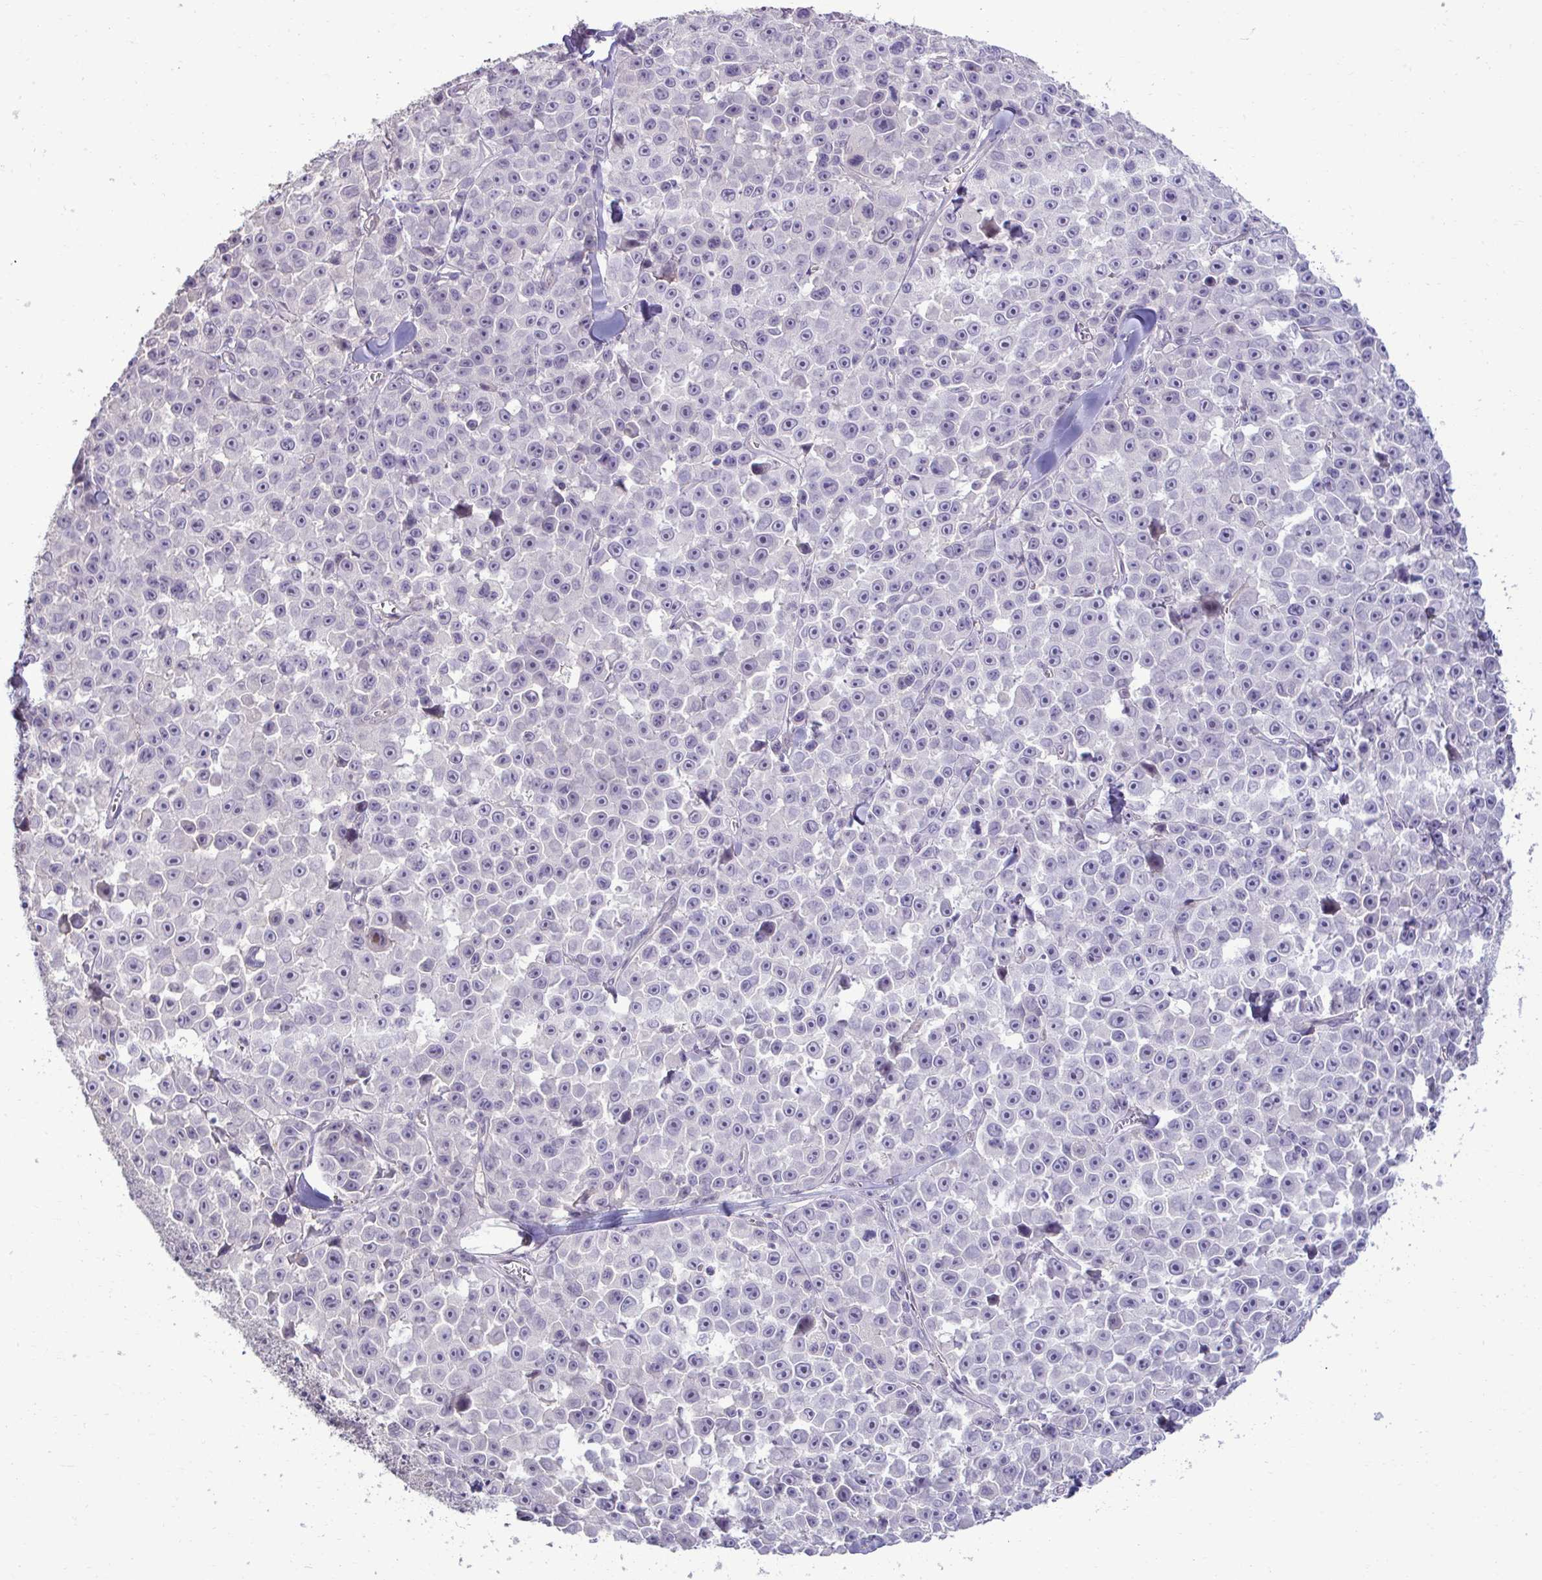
{"staining": {"intensity": "negative", "quantity": "none", "location": "none"}, "tissue": "melanoma", "cell_type": "Tumor cells", "image_type": "cancer", "snomed": [{"axis": "morphology", "description": "Malignant melanoma, NOS"}, {"axis": "topography", "description": "Skin"}], "caption": "The photomicrograph shows no significant staining in tumor cells of malignant melanoma. Nuclei are stained in blue.", "gene": "SLC30A3", "patient": {"sex": "female", "age": 66}}